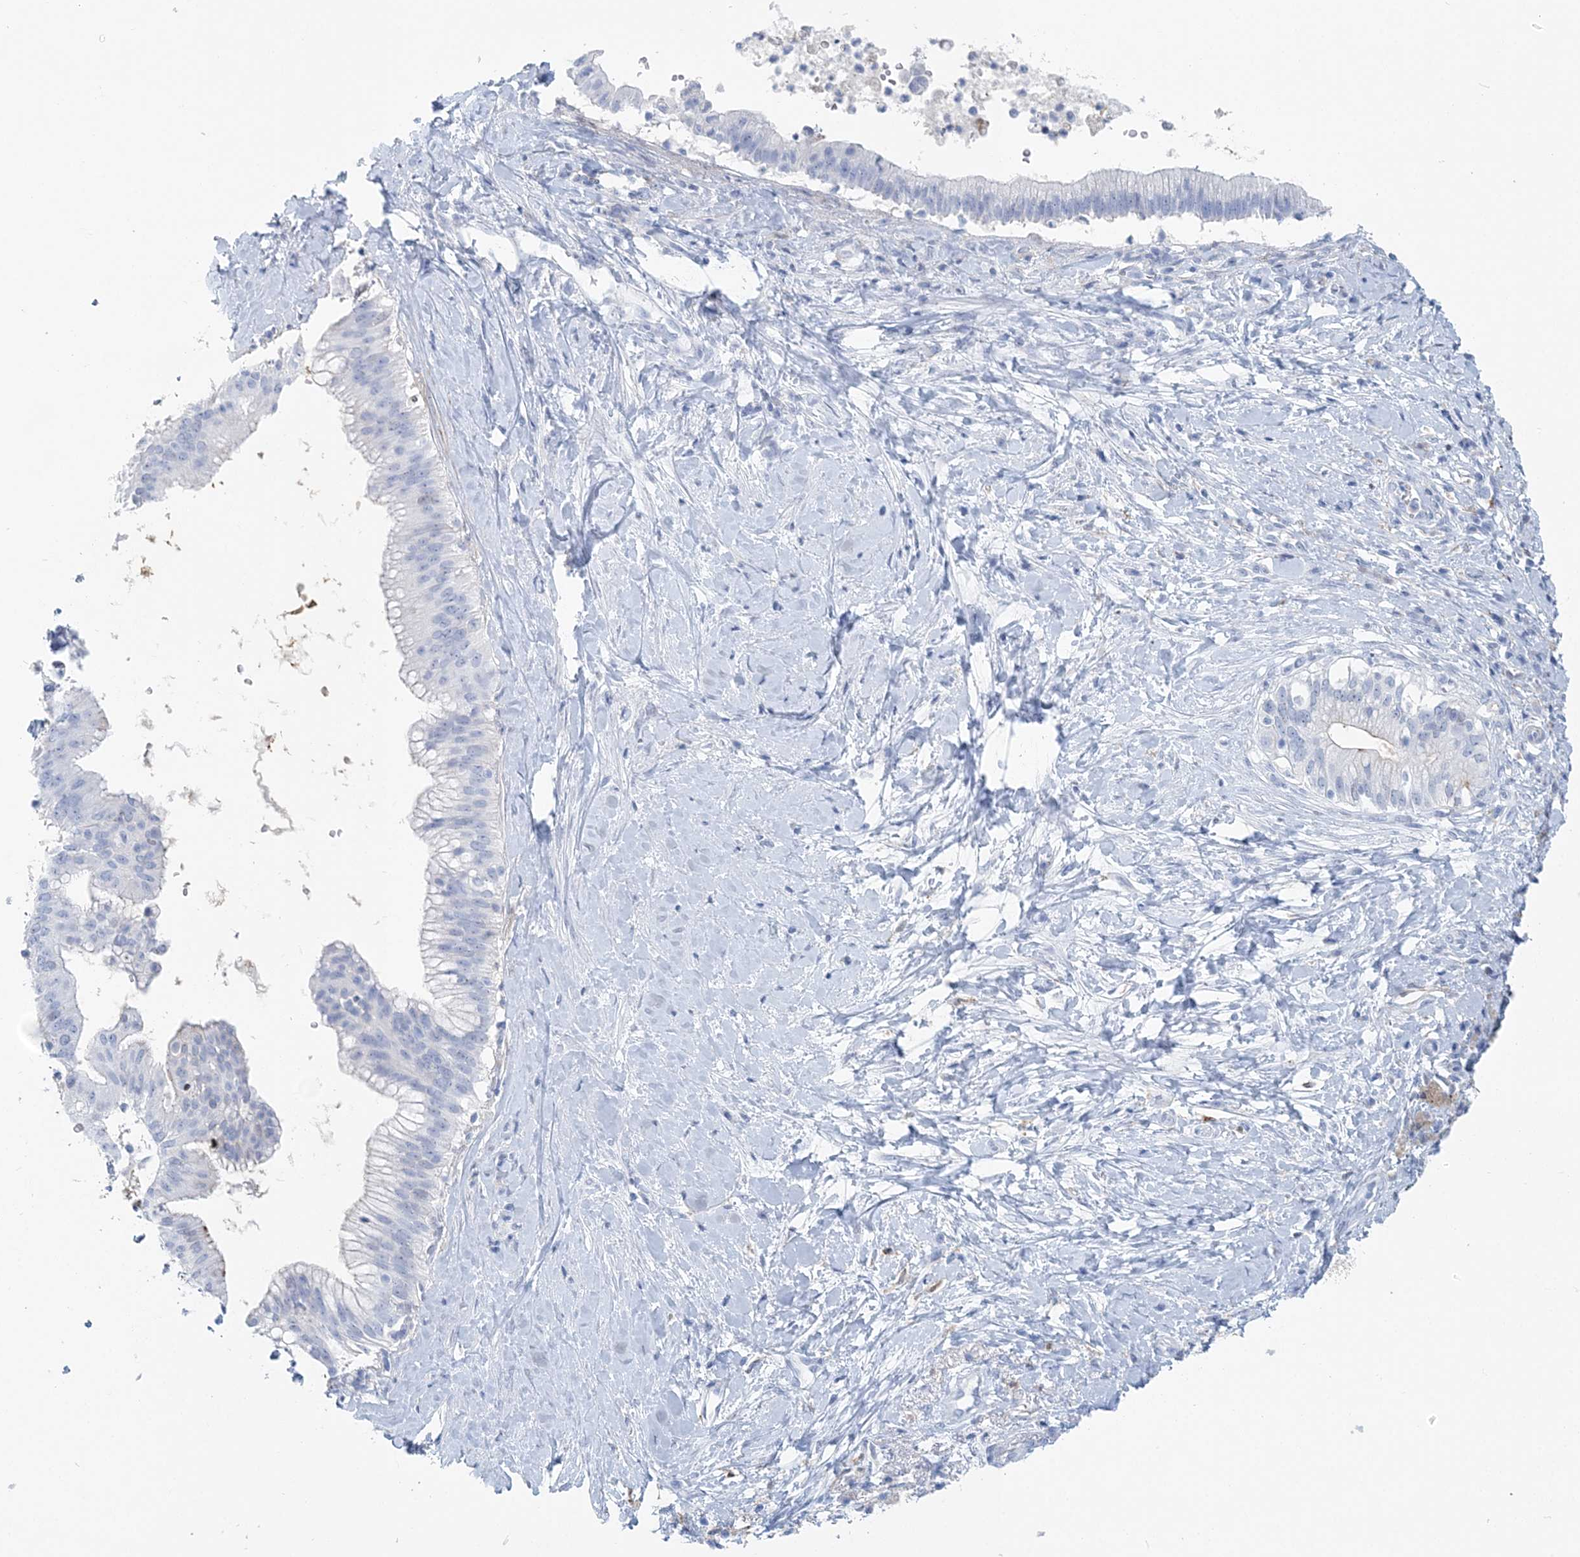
{"staining": {"intensity": "negative", "quantity": "none", "location": "none"}, "tissue": "pancreatic cancer", "cell_type": "Tumor cells", "image_type": "cancer", "snomed": [{"axis": "morphology", "description": "Adenocarcinoma, NOS"}, {"axis": "topography", "description": "Pancreas"}], "caption": "A high-resolution micrograph shows immunohistochemistry (IHC) staining of pancreatic cancer (adenocarcinoma), which shows no significant expression in tumor cells.", "gene": "NKX6-1", "patient": {"sex": "male", "age": 68}}